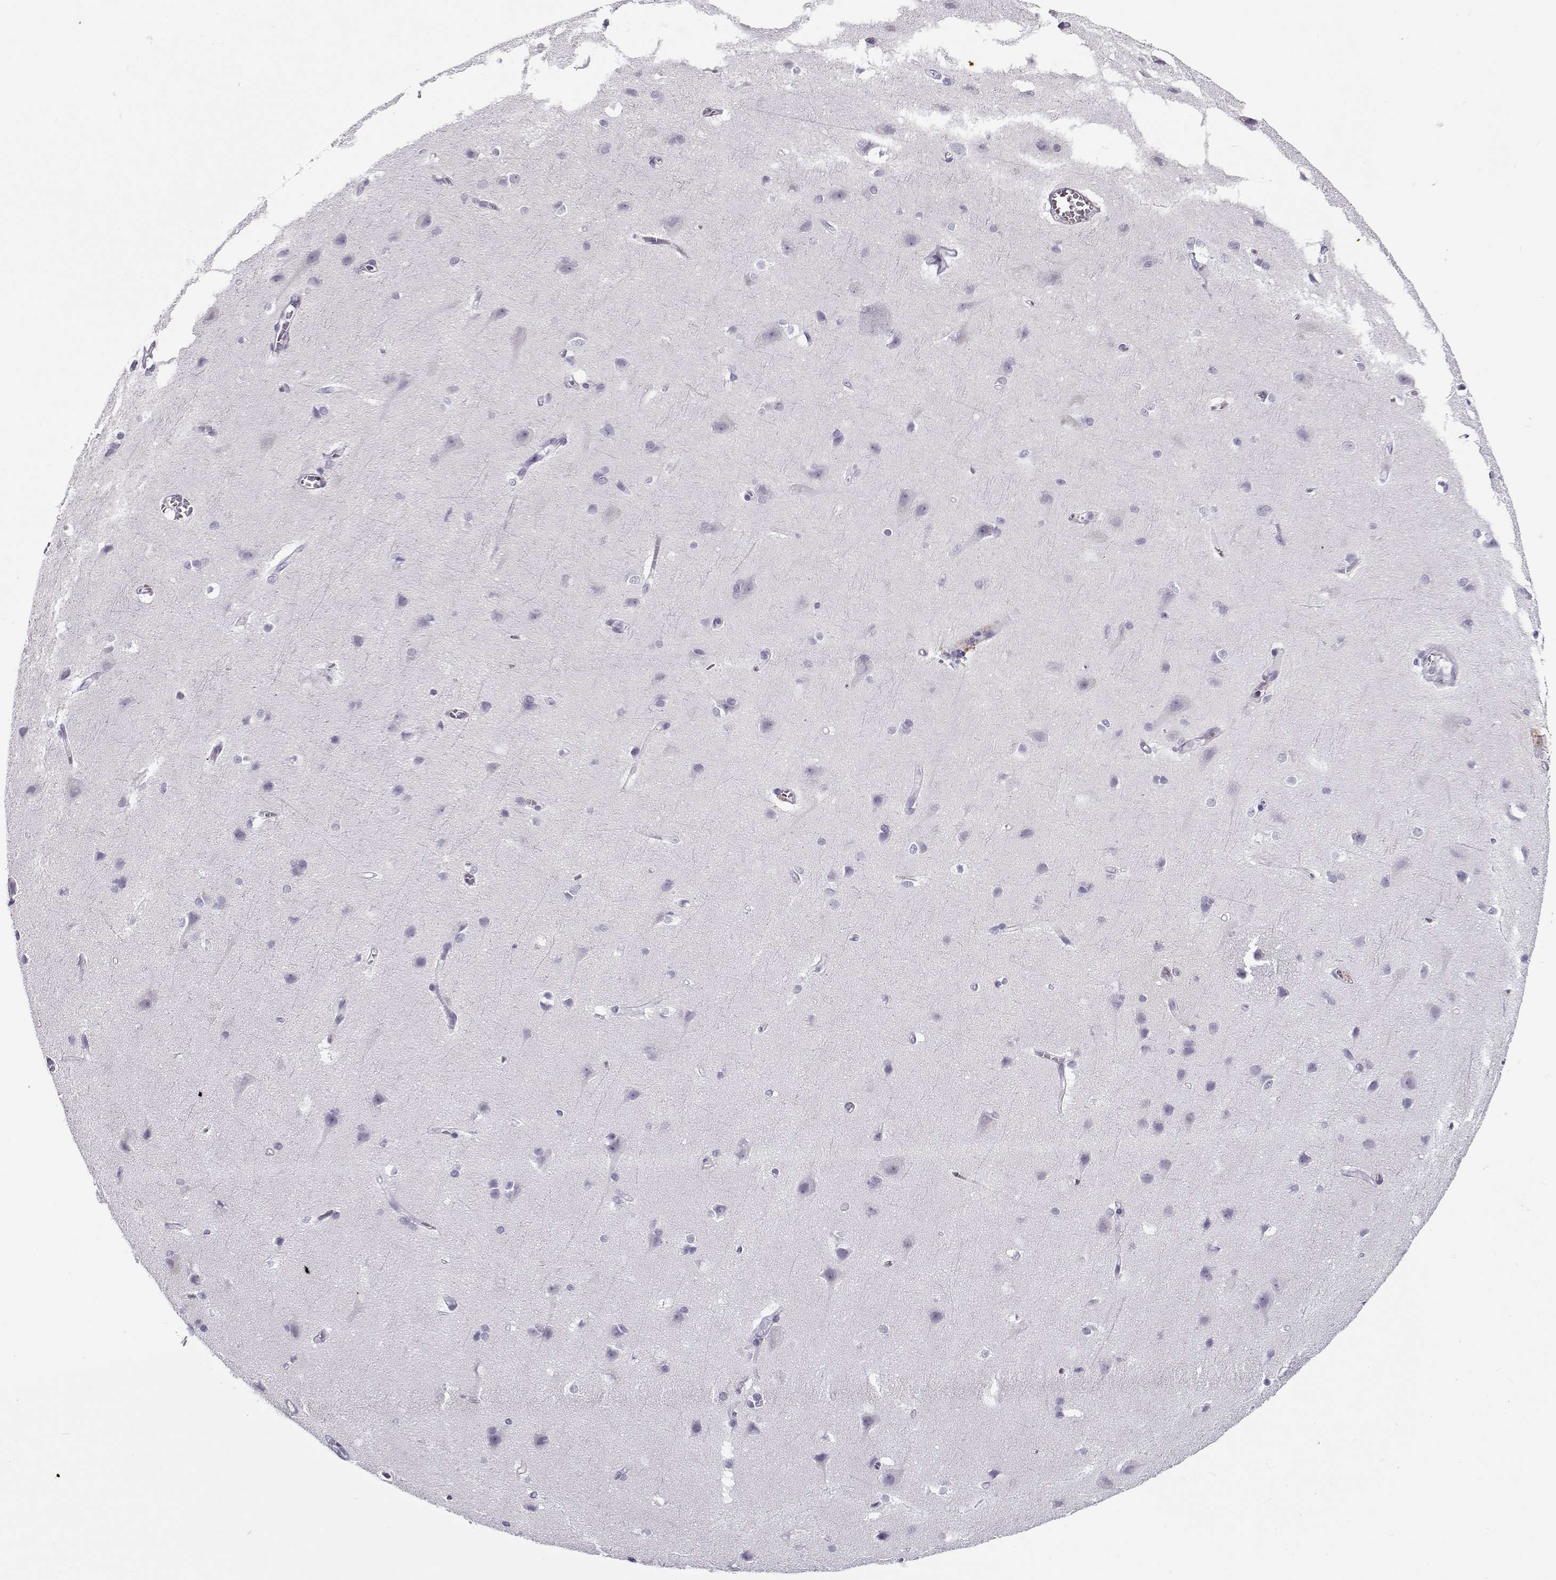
{"staining": {"intensity": "negative", "quantity": "none", "location": "none"}, "tissue": "cerebral cortex", "cell_type": "Endothelial cells", "image_type": "normal", "snomed": [{"axis": "morphology", "description": "Normal tissue, NOS"}, {"axis": "topography", "description": "Cerebral cortex"}], "caption": "Normal cerebral cortex was stained to show a protein in brown. There is no significant expression in endothelial cells. The staining is performed using DAB brown chromogen with nuclei counter-stained in using hematoxylin.", "gene": "GTSF1L", "patient": {"sex": "male", "age": 37}}